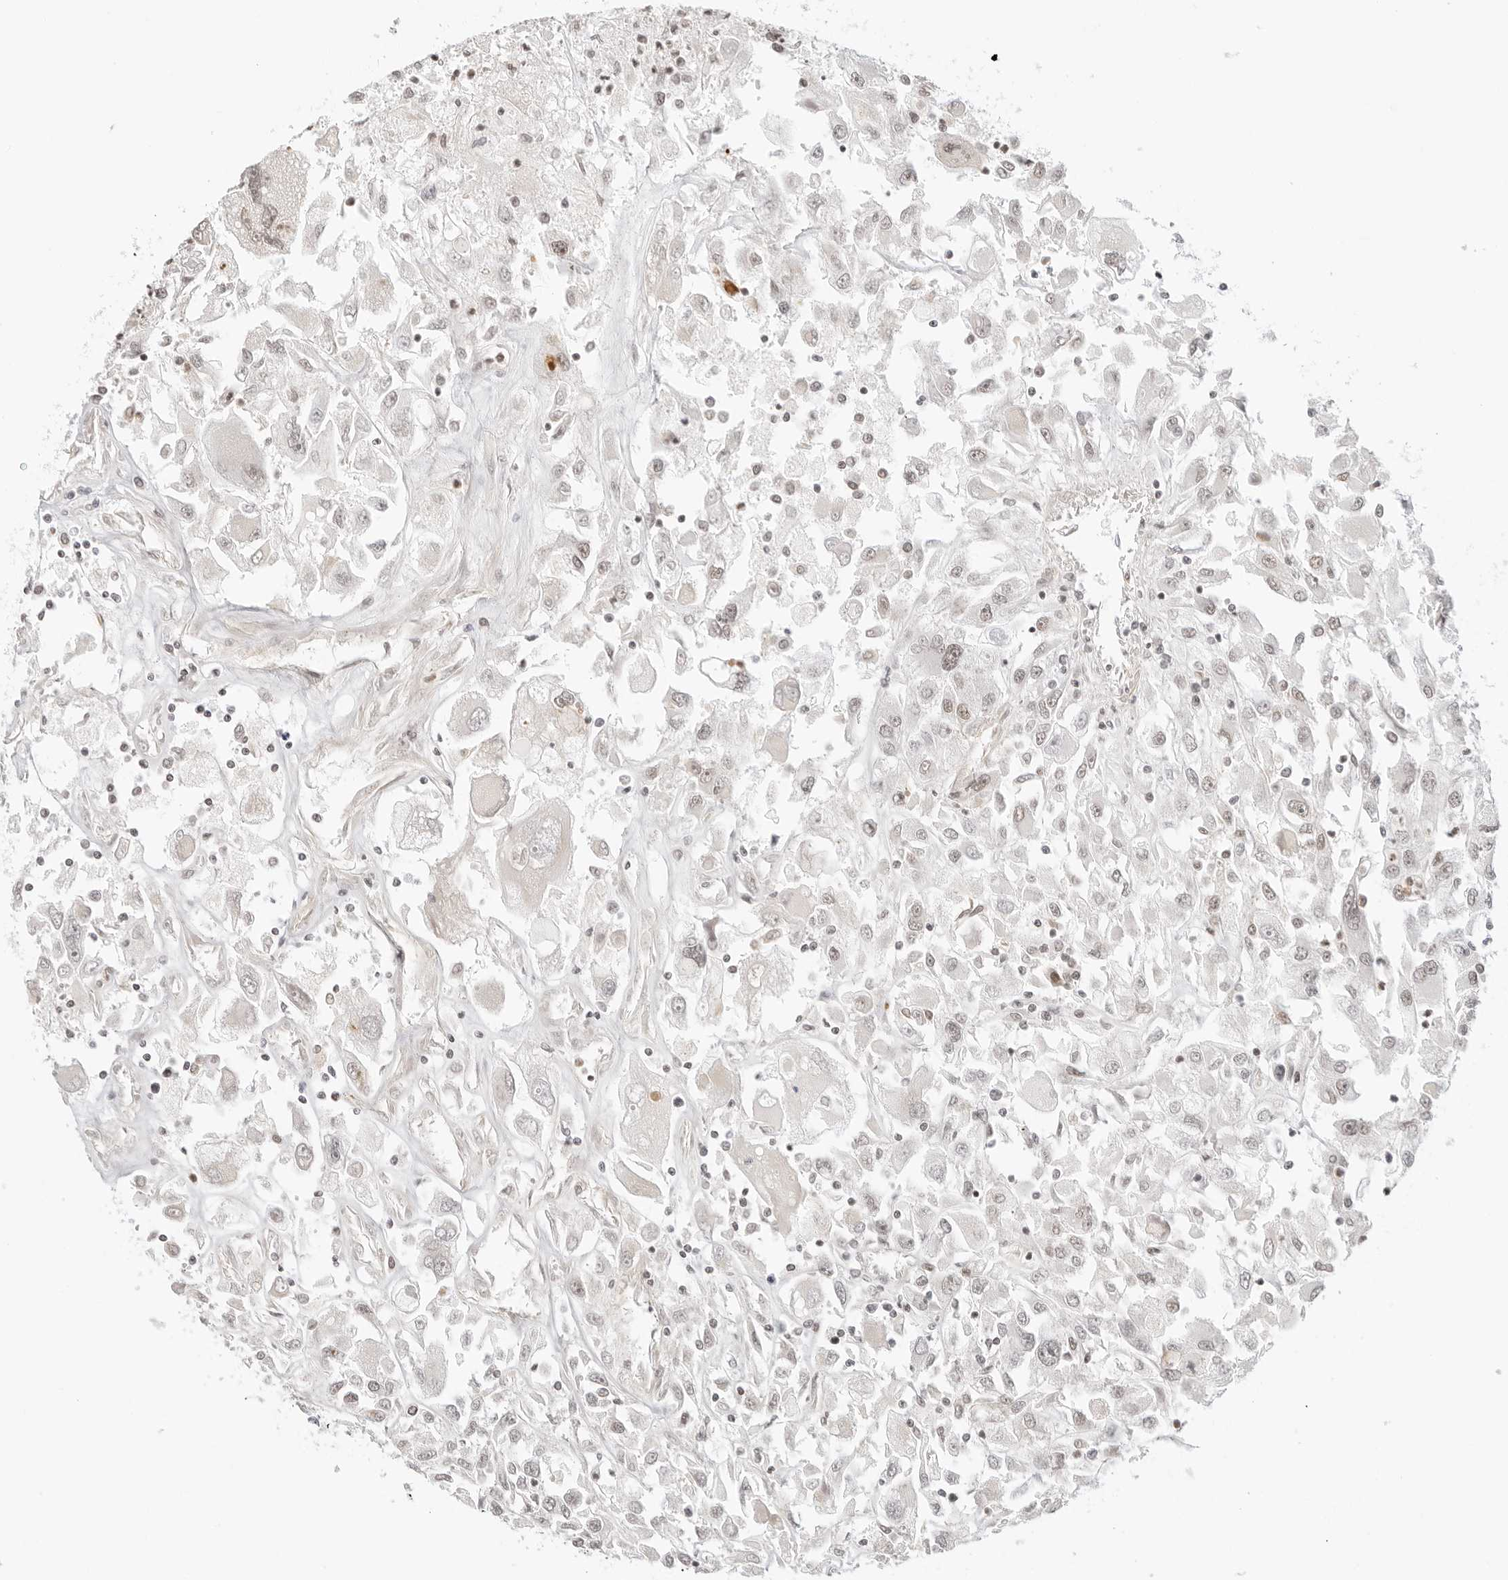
{"staining": {"intensity": "negative", "quantity": "none", "location": "none"}, "tissue": "renal cancer", "cell_type": "Tumor cells", "image_type": "cancer", "snomed": [{"axis": "morphology", "description": "Adenocarcinoma, NOS"}, {"axis": "topography", "description": "Kidney"}], "caption": "Tumor cells show no significant protein positivity in renal cancer (adenocarcinoma).", "gene": "TCIM", "patient": {"sex": "female", "age": 52}}